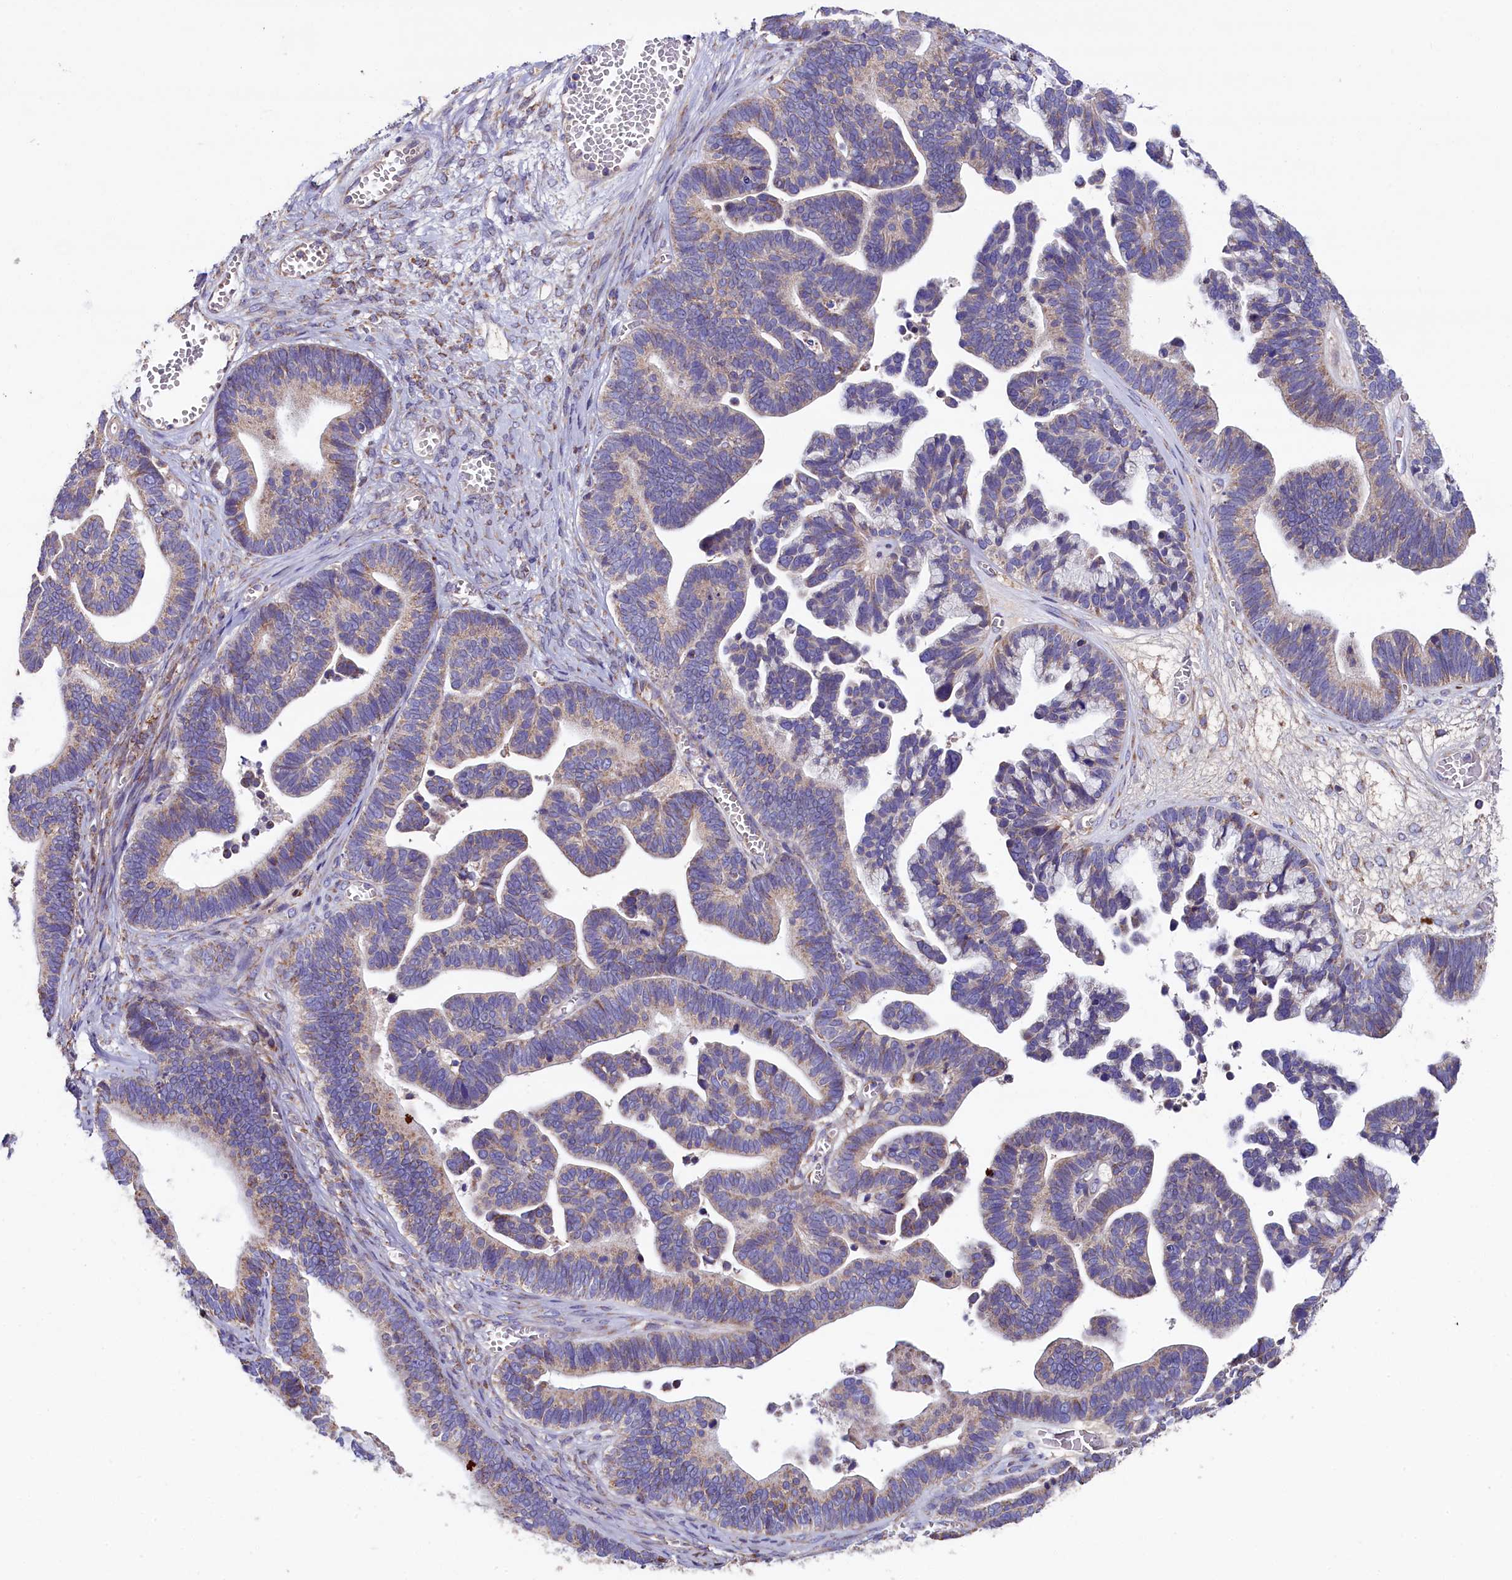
{"staining": {"intensity": "weak", "quantity": "25%-75%", "location": "cytoplasmic/membranous"}, "tissue": "ovarian cancer", "cell_type": "Tumor cells", "image_type": "cancer", "snomed": [{"axis": "morphology", "description": "Cystadenocarcinoma, serous, NOS"}, {"axis": "topography", "description": "Ovary"}], "caption": "About 25%-75% of tumor cells in human ovarian cancer demonstrate weak cytoplasmic/membranous protein staining as visualized by brown immunohistochemical staining.", "gene": "ZSWIM1", "patient": {"sex": "female", "age": 56}}